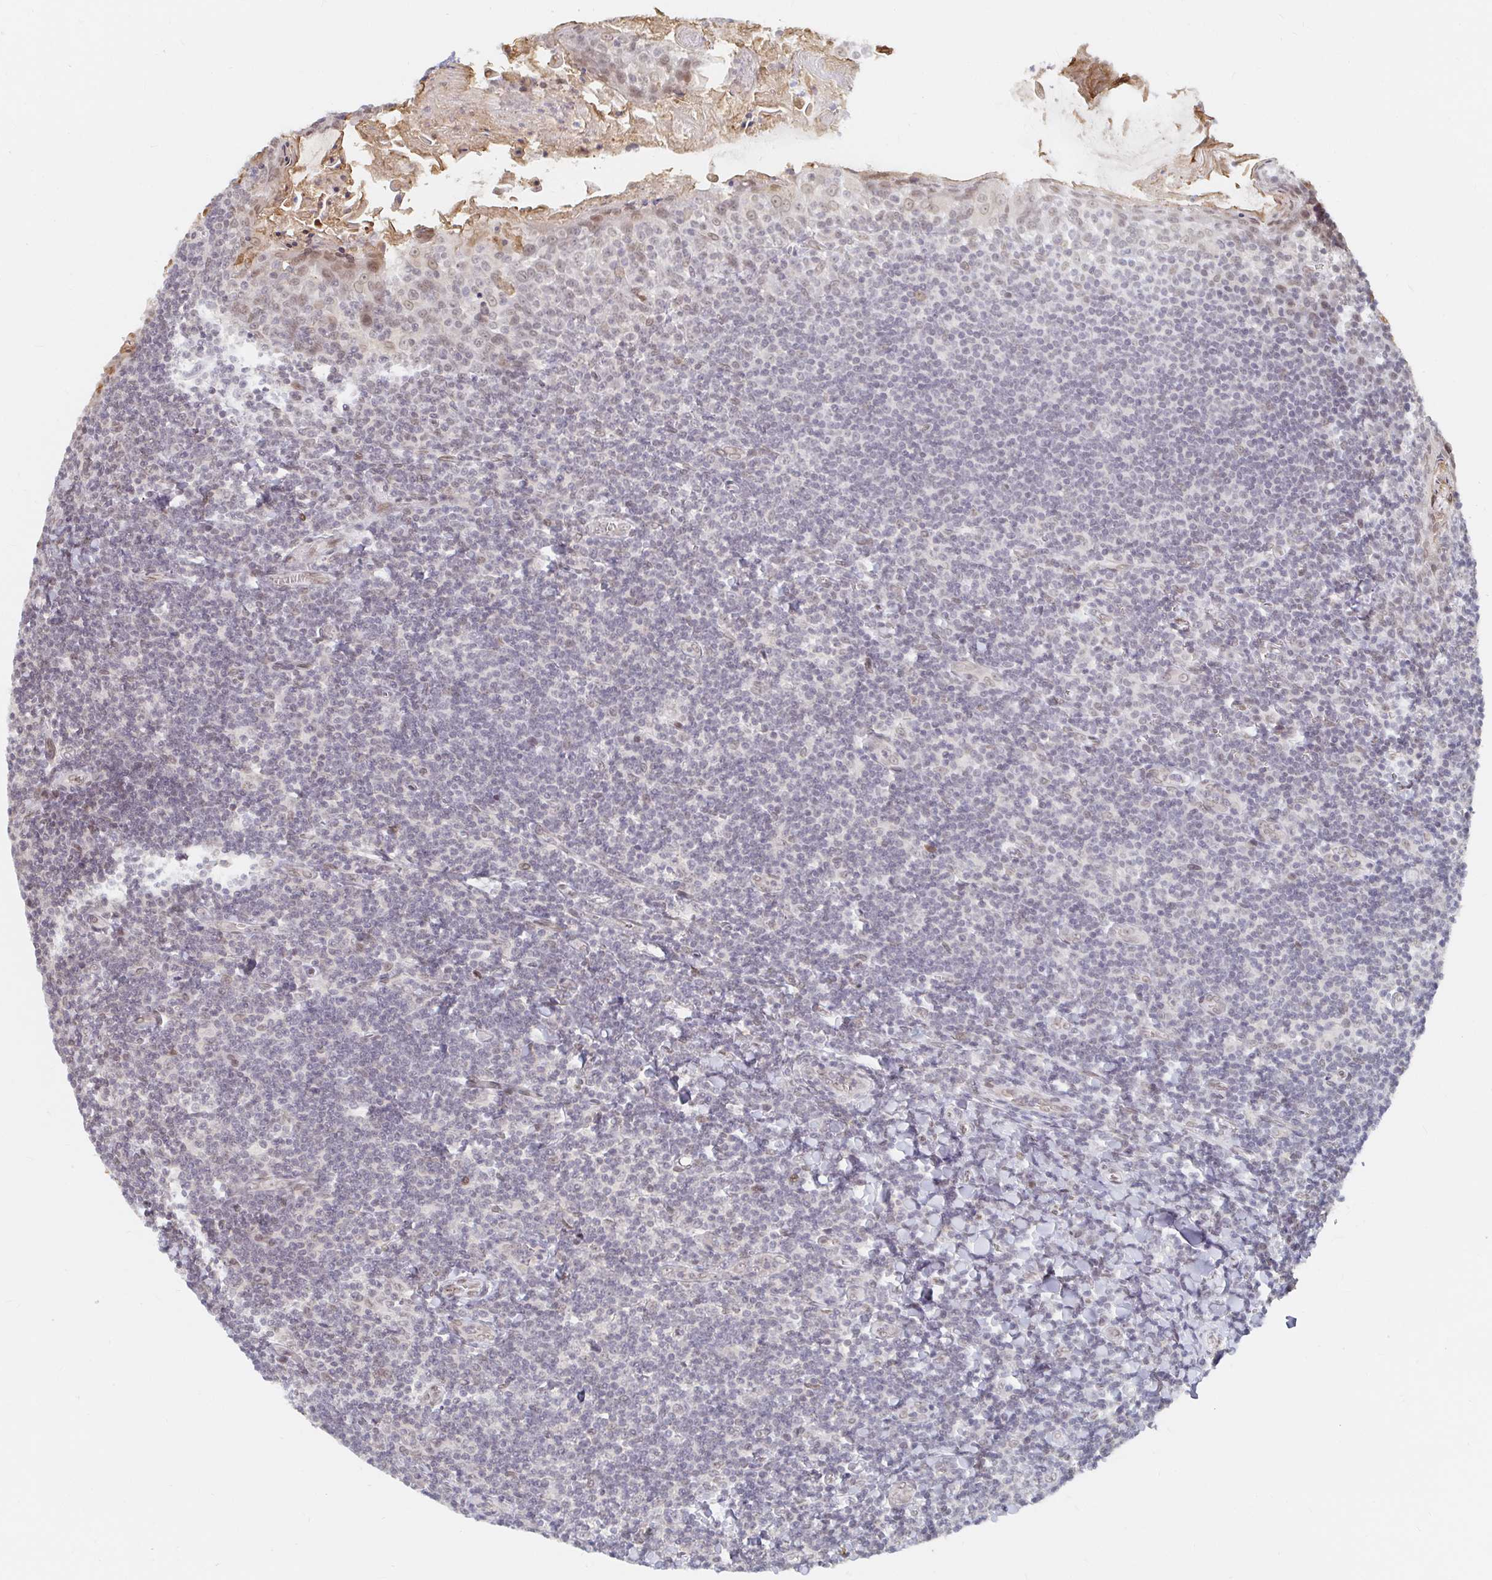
{"staining": {"intensity": "negative", "quantity": "none", "location": "none"}, "tissue": "tonsil", "cell_type": "Germinal center cells", "image_type": "normal", "snomed": [{"axis": "morphology", "description": "Normal tissue, NOS"}, {"axis": "topography", "description": "Tonsil"}], "caption": "Immunohistochemical staining of unremarkable human tonsil displays no significant positivity in germinal center cells.", "gene": "CHD2", "patient": {"sex": "male", "age": 27}}